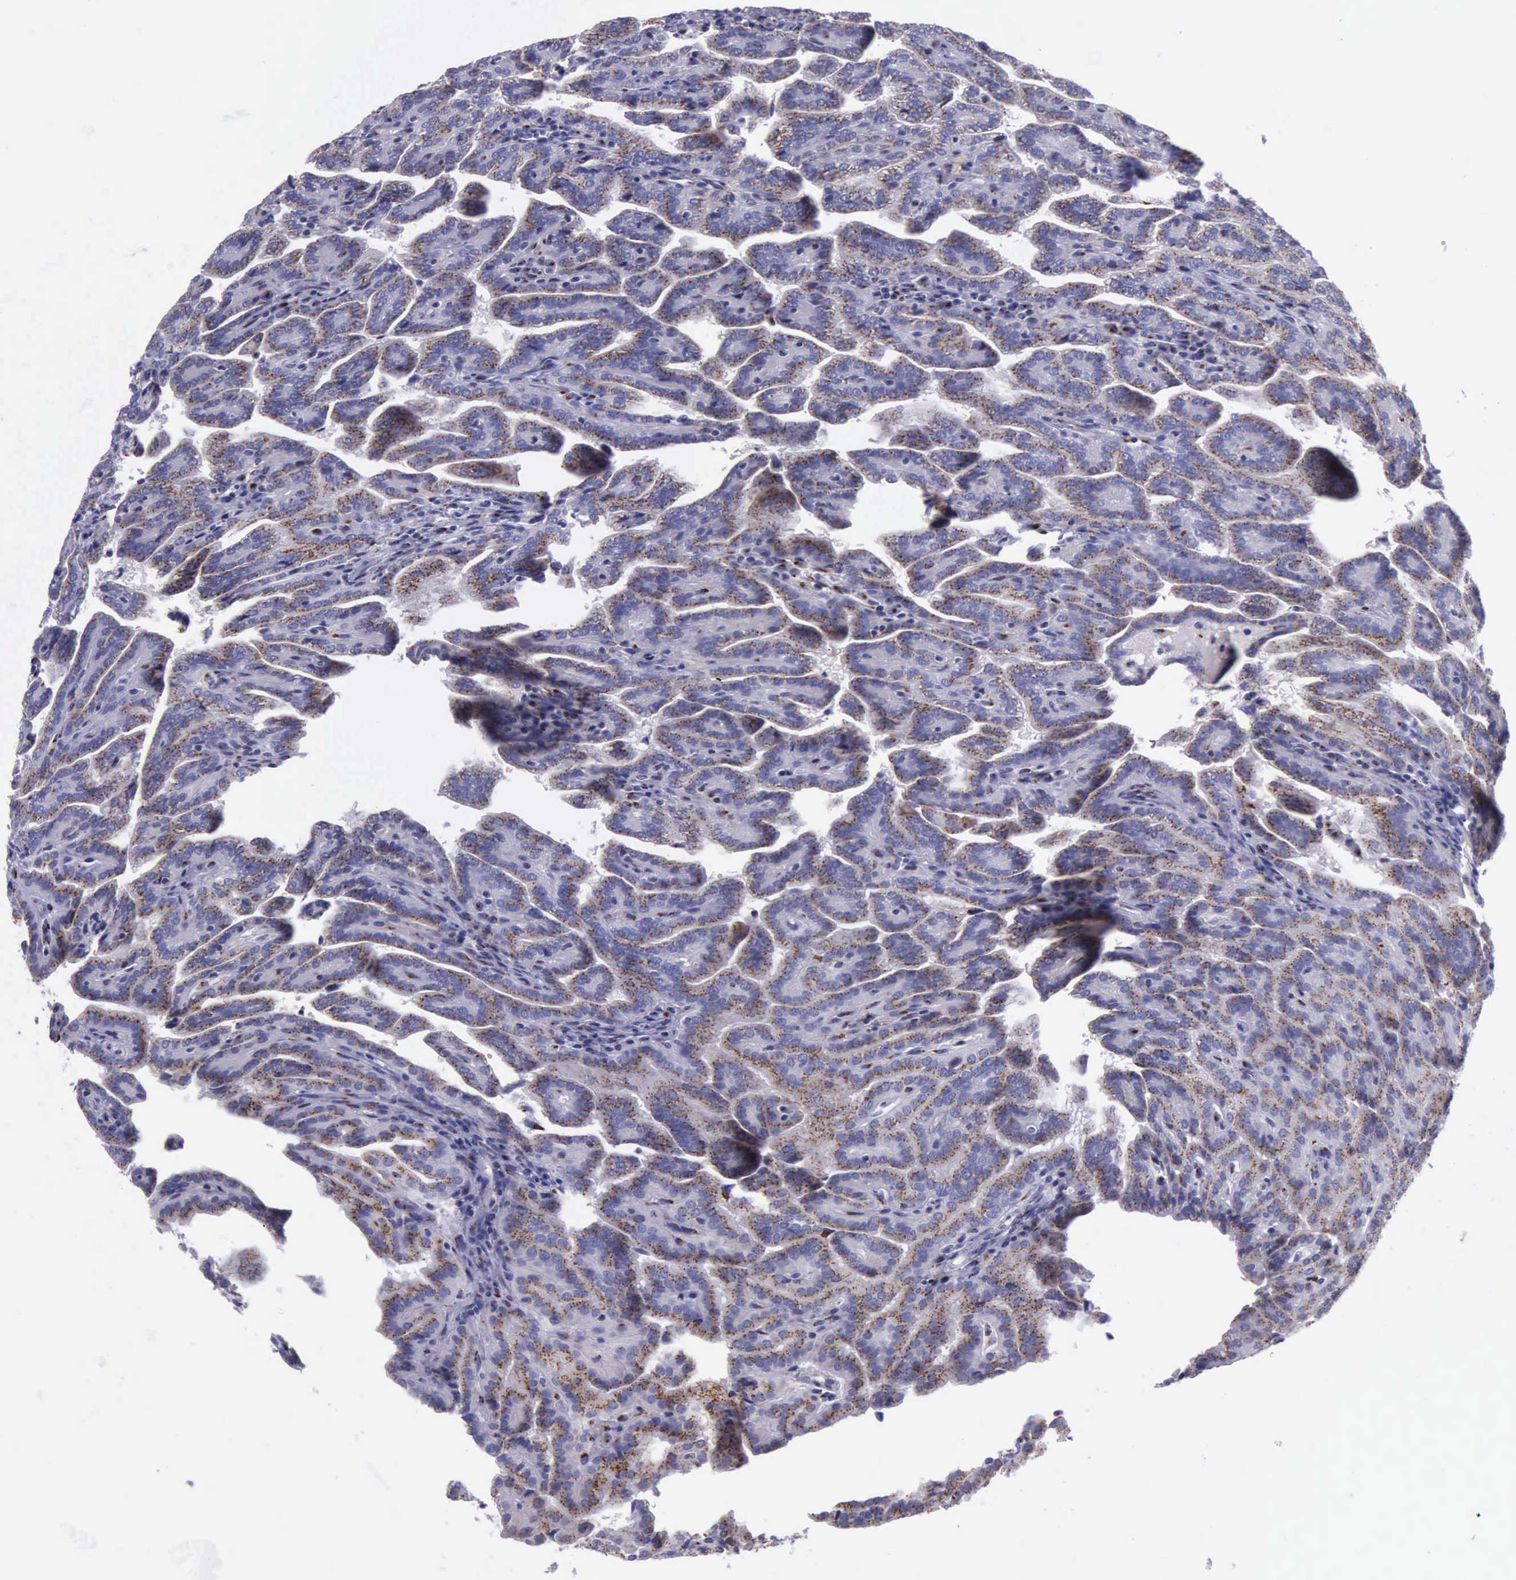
{"staining": {"intensity": "strong", "quantity": ">75%", "location": "cytoplasmic/membranous"}, "tissue": "renal cancer", "cell_type": "Tumor cells", "image_type": "cancer", "snomed": [{"axis": "morphology", "description": "Adenocarcinoma, NOS"}, {"axis": "topography", "description": "Kidney"}], "caption": "Renal cancer stained with a brown dye demonstrates strong cytoplasmic/membranous positive positivity in approximately >75% of tumor cells.", "gene": "GOLGA5", "patient": {"sex": "male", "age": 61}}